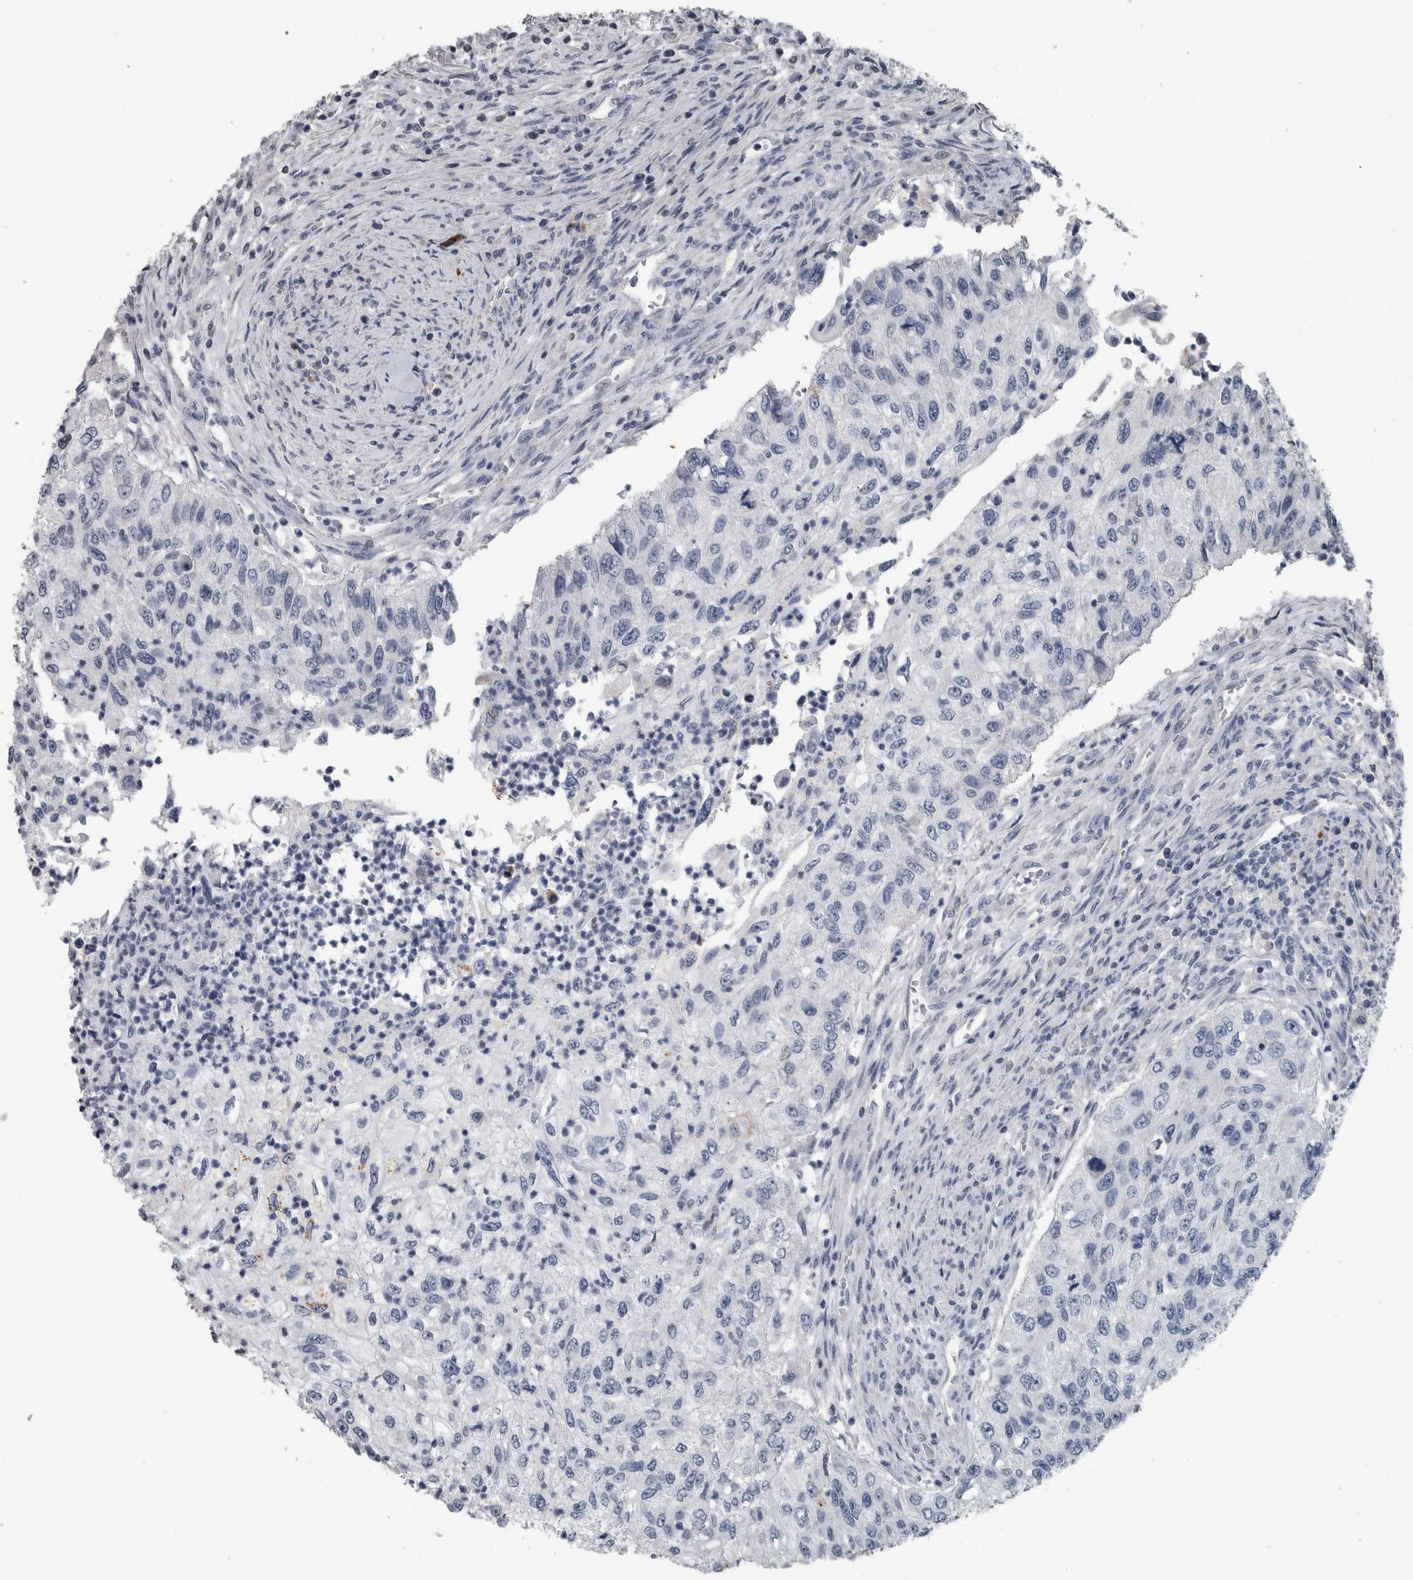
{"staining": {"intensity": "negative", "quantity": "none", "location": "none"}, "tissue": "urothelial cancer", "cell_type": "Tumor cells", "image_type": "cancer", "snomed": [{"axis": "morphology", "description": "Urothelial carcinoma, High grade"}, {"axis": "topography", "description": "Urinary bladder"}], "caption": "An immunohistochemistry (IHC) micrograph of urothelial carcinoma (high-grade) is shown. There is no staining in tumor cells of urothelial carcinoma (high-grade).", "gene": "CAVIN4", "patient": {"sex": "female", "age": 60}}